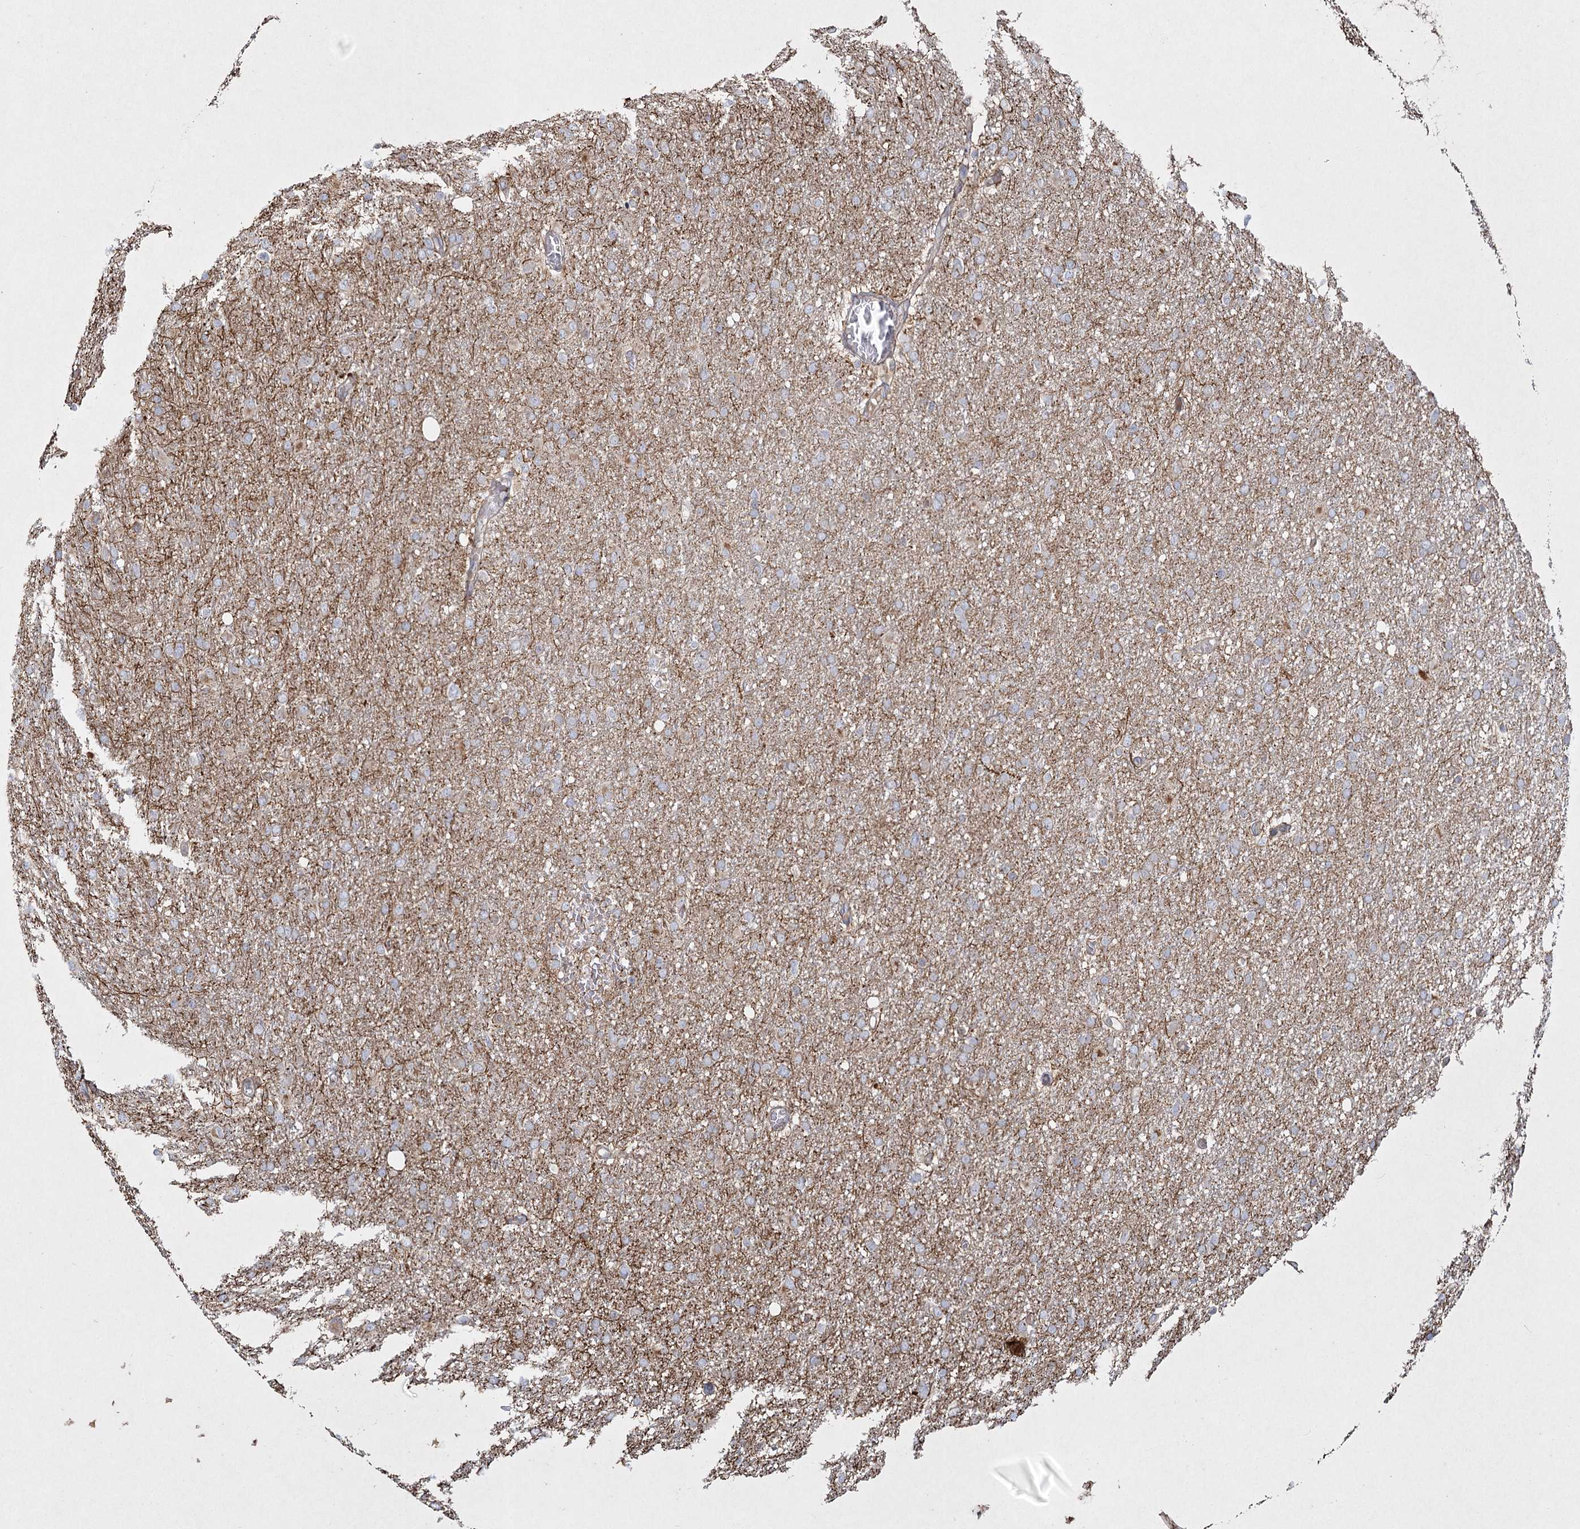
{"staining": {"intensity": "negative", "quantity": "none", "location": "none"}, "tissue": "glioma", "cell_type": "Tumor cells", "image_type": "cancer", "snomed": [{"axis": "morphology", "description": "Glioma, malignant, High grade"}, {"axis": "topography", "description": "Cerebral cortex"}], "caption": "A high-resolution photomicrograph shows immunohistochemistry (IHC) staining of glioma, which exhibits no significant expression in tumor cells.", "gene": "SH3TC1", "patient": {"sex": "female", "age": 36}}